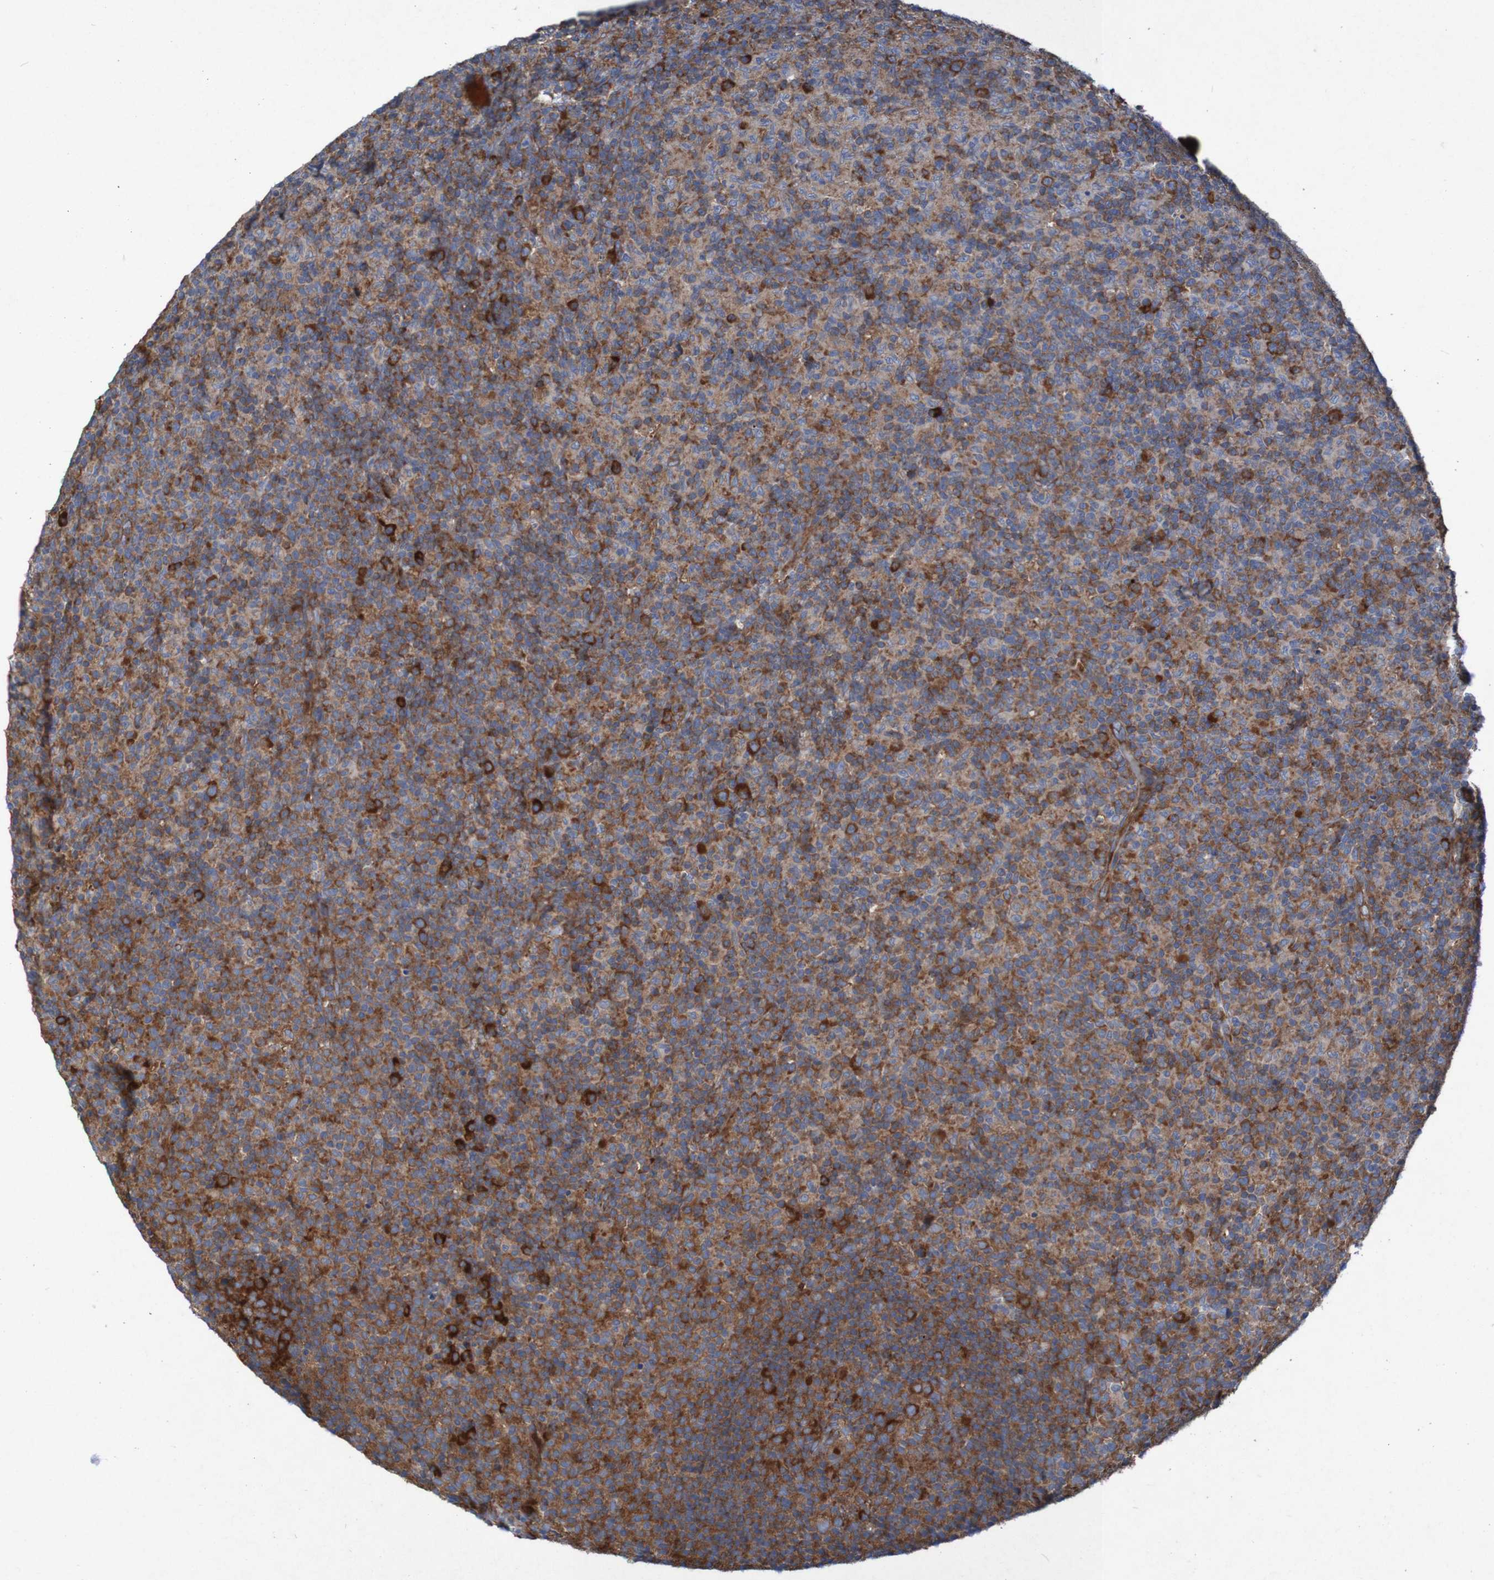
{"staining": {"intensity": "strong", "quantity": ">75%", "location": "cytoplasmic/membranous"}, "tissue": "lymph node", "cell_type": "Germinal center cells", "image_type": "normal", "snomed": [{"axis": "morphology", "description": "Normal tissue, NOS"}, {"axis": "morphology", "description": "Inflammation, NOS"}, {"axis": "topography", "description": "Lymph node"}], "caption": "High-power microscopy captured an immunohistochemistry image of benign lymph node, revealing strong cytoplasmic/membranous expression in about >75% of germinal center cells.", "gene": "RPL10L", "patient": {"sex": "male", "age": 55}}